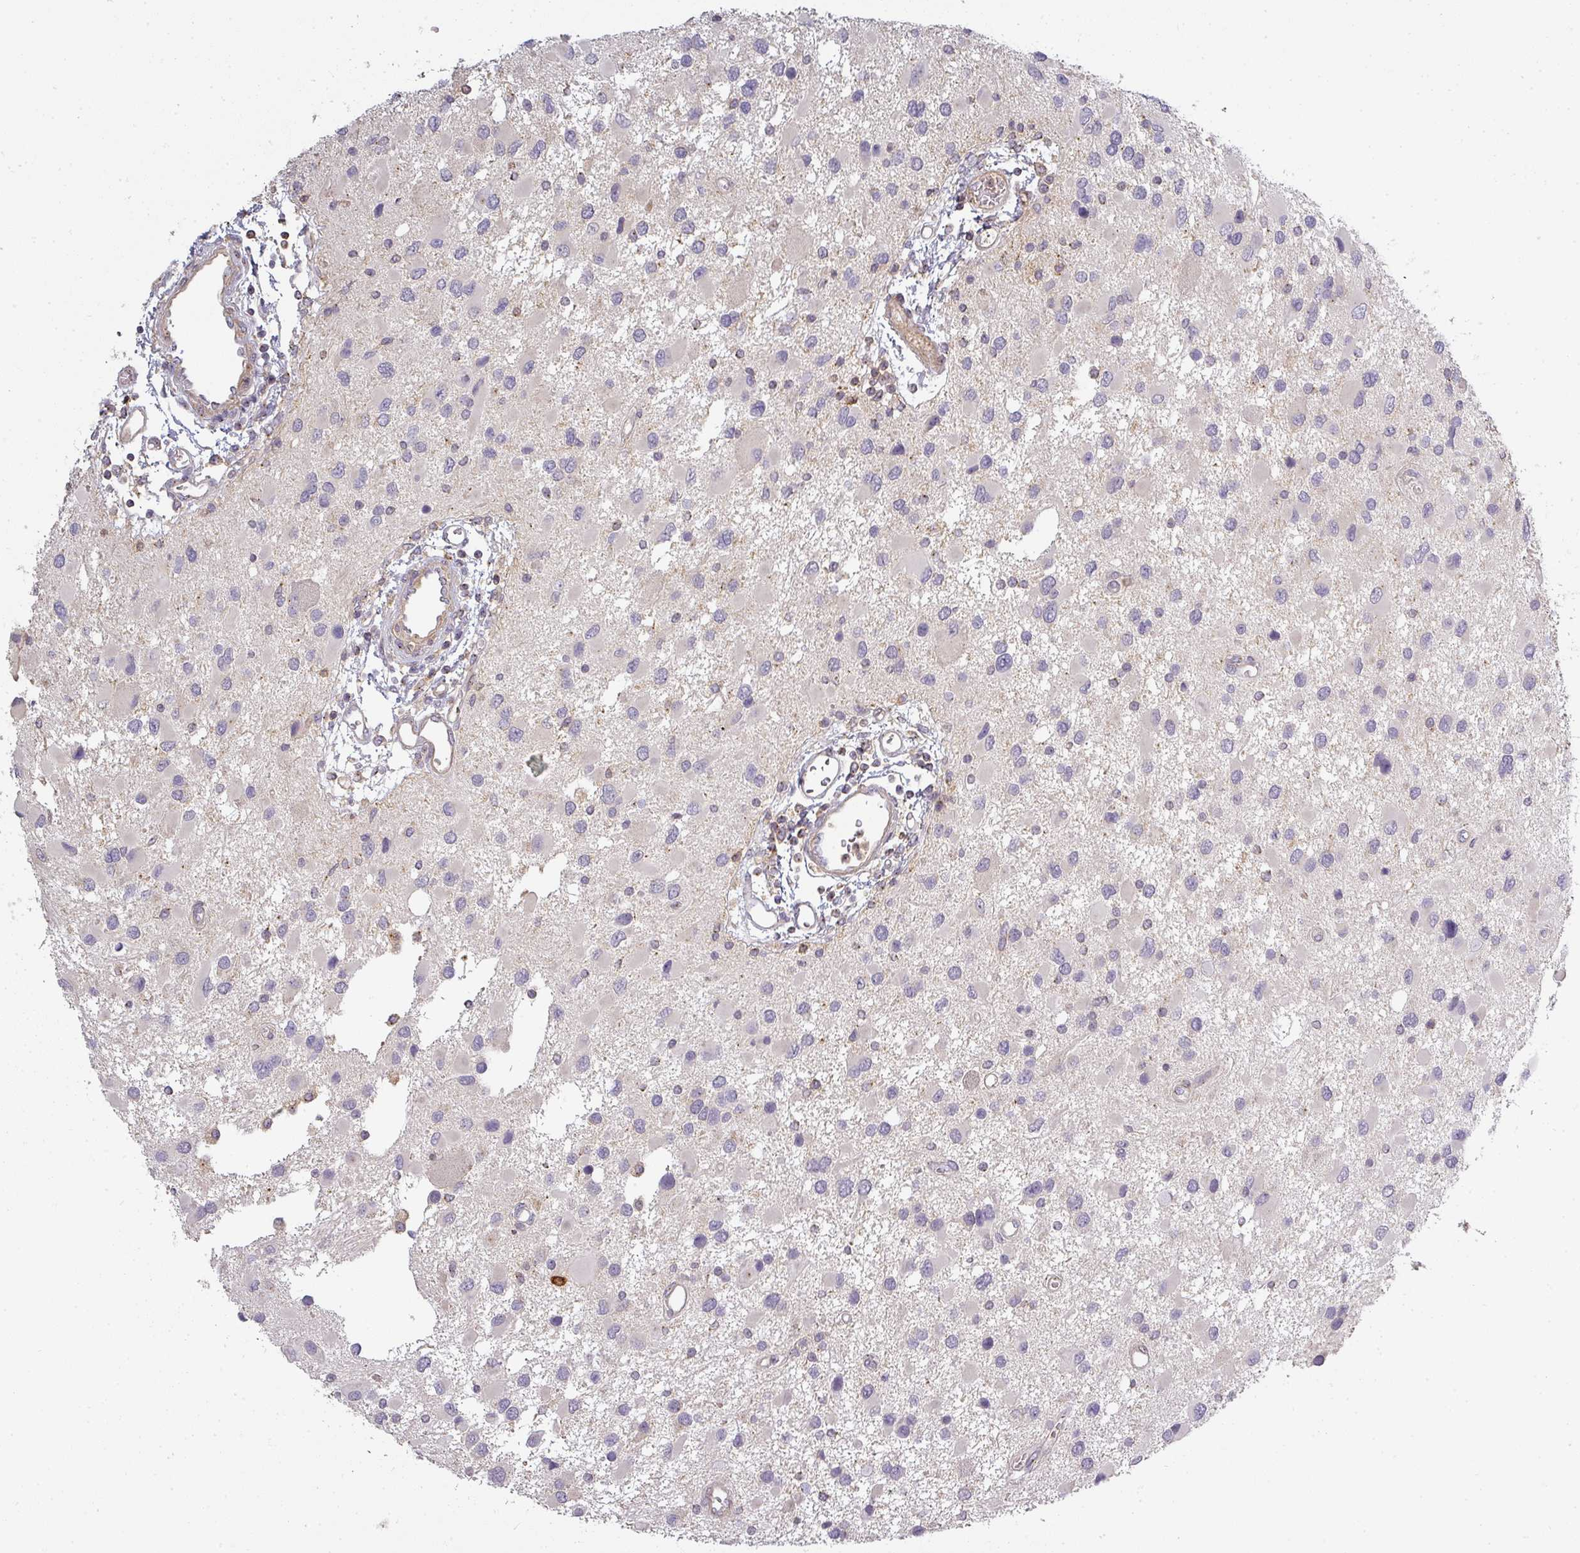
{"staining": {"intensity": "negative", "quantity": "none", "location": "none"}, "tissue": "glioma", "cell_type": "Tumor cells", "image_type": "cancer", "snomed": [{"axis": "morphology", "description": "Glioma, malignant, High grade"}, {"axis": "topography", "description": "Brain"}], "caption": "An IHC histopathology image of glioma is shown. There is no staining in tumor cells of glioma.", "gene": "NIN", "patient": {"sex": "male", "age": 53}}